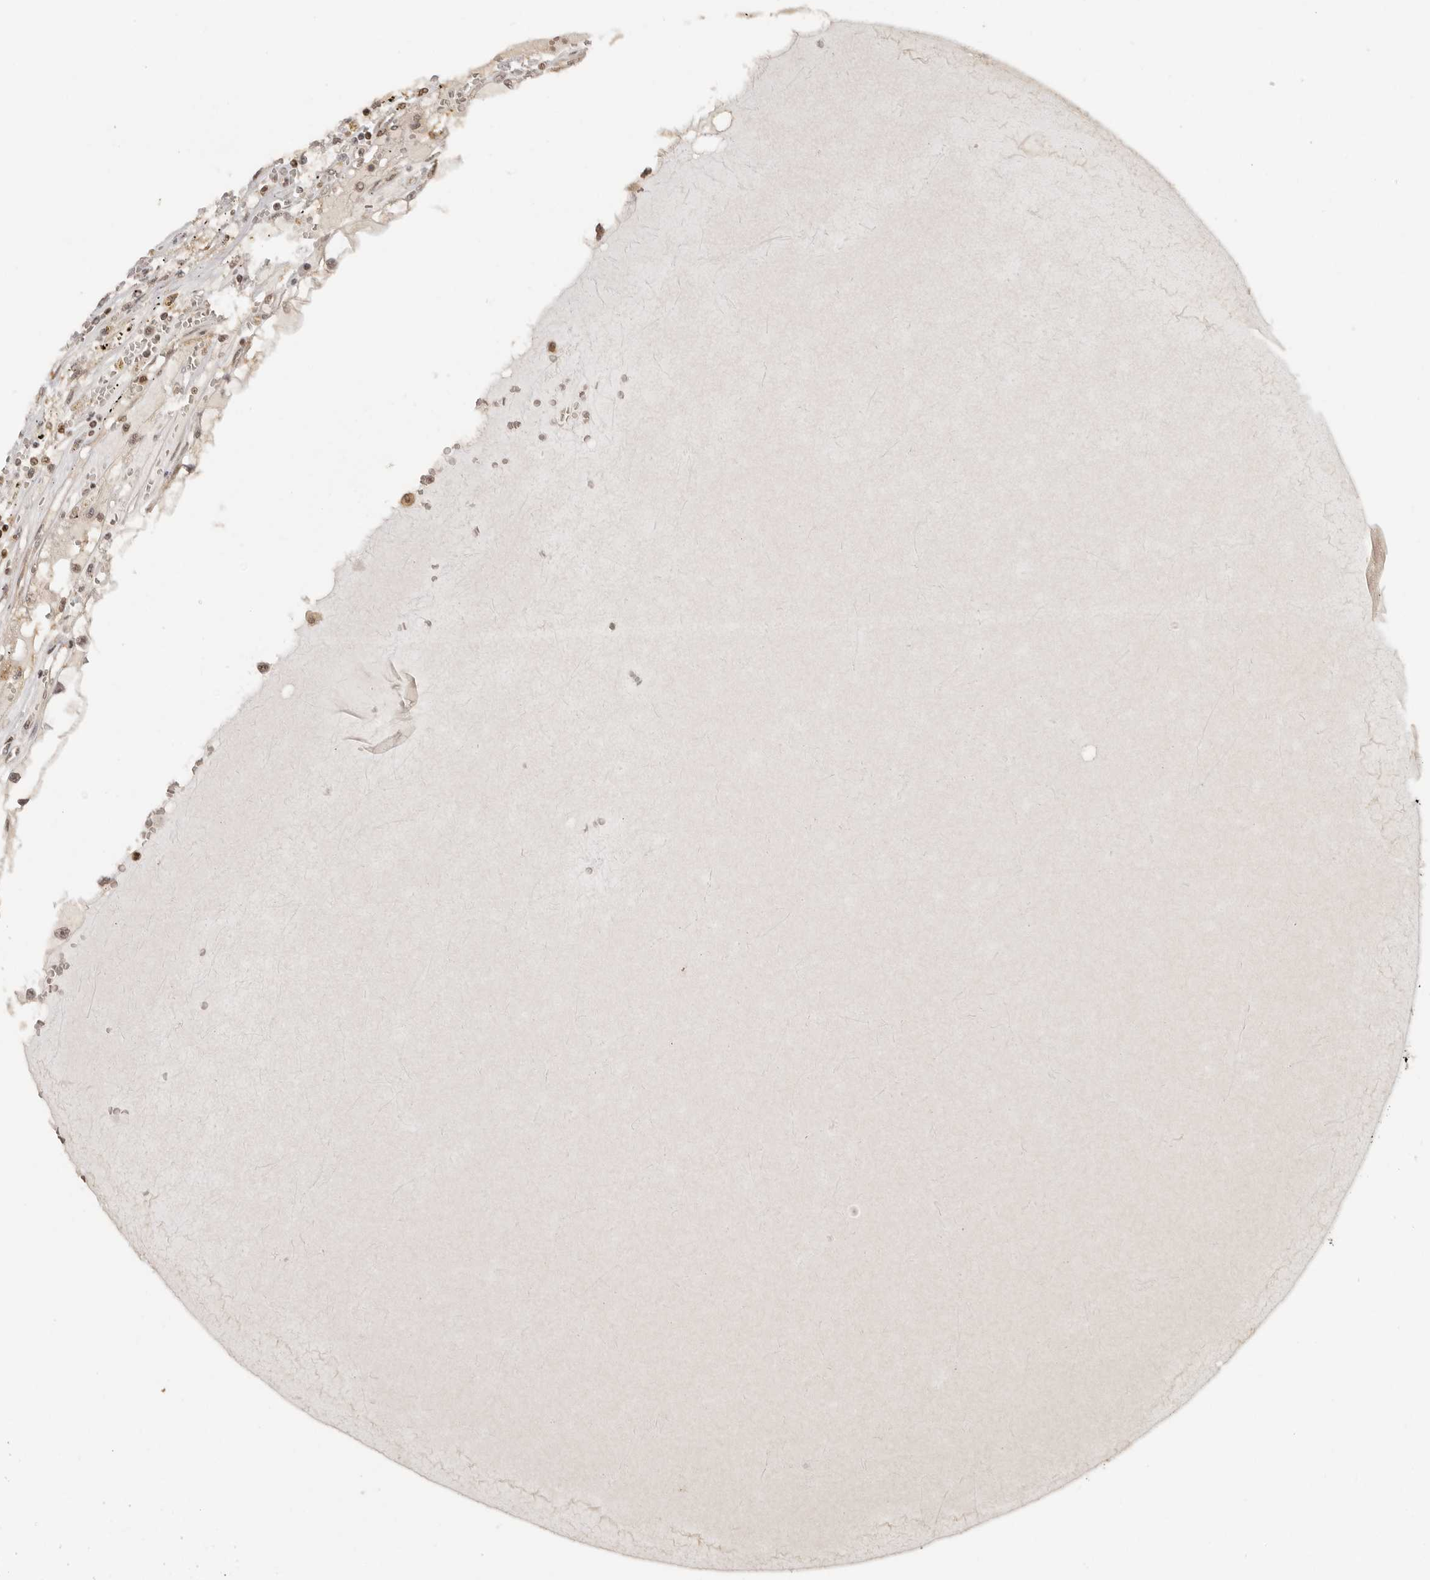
{"staining": {"intensity": "moderate", "quantity": "<25%", "location": "nuclear"}, "tissue": "renal cancer", "cell_type": "Tumor cells", "image_type": "cancer", "snomed": [{"axis": "morphology", "description": "Adenocarcinoma, NOS"}, {"axis": "topography", "description": "Kidney"}], "caption": "Adenocarcinoma (renal) stained with a brown dye demonstrates moderate nuclear positive expression in about <25% of tumor cells.", "gene": "PSMA5", "patient": {"sex": "male", "age": 56}}